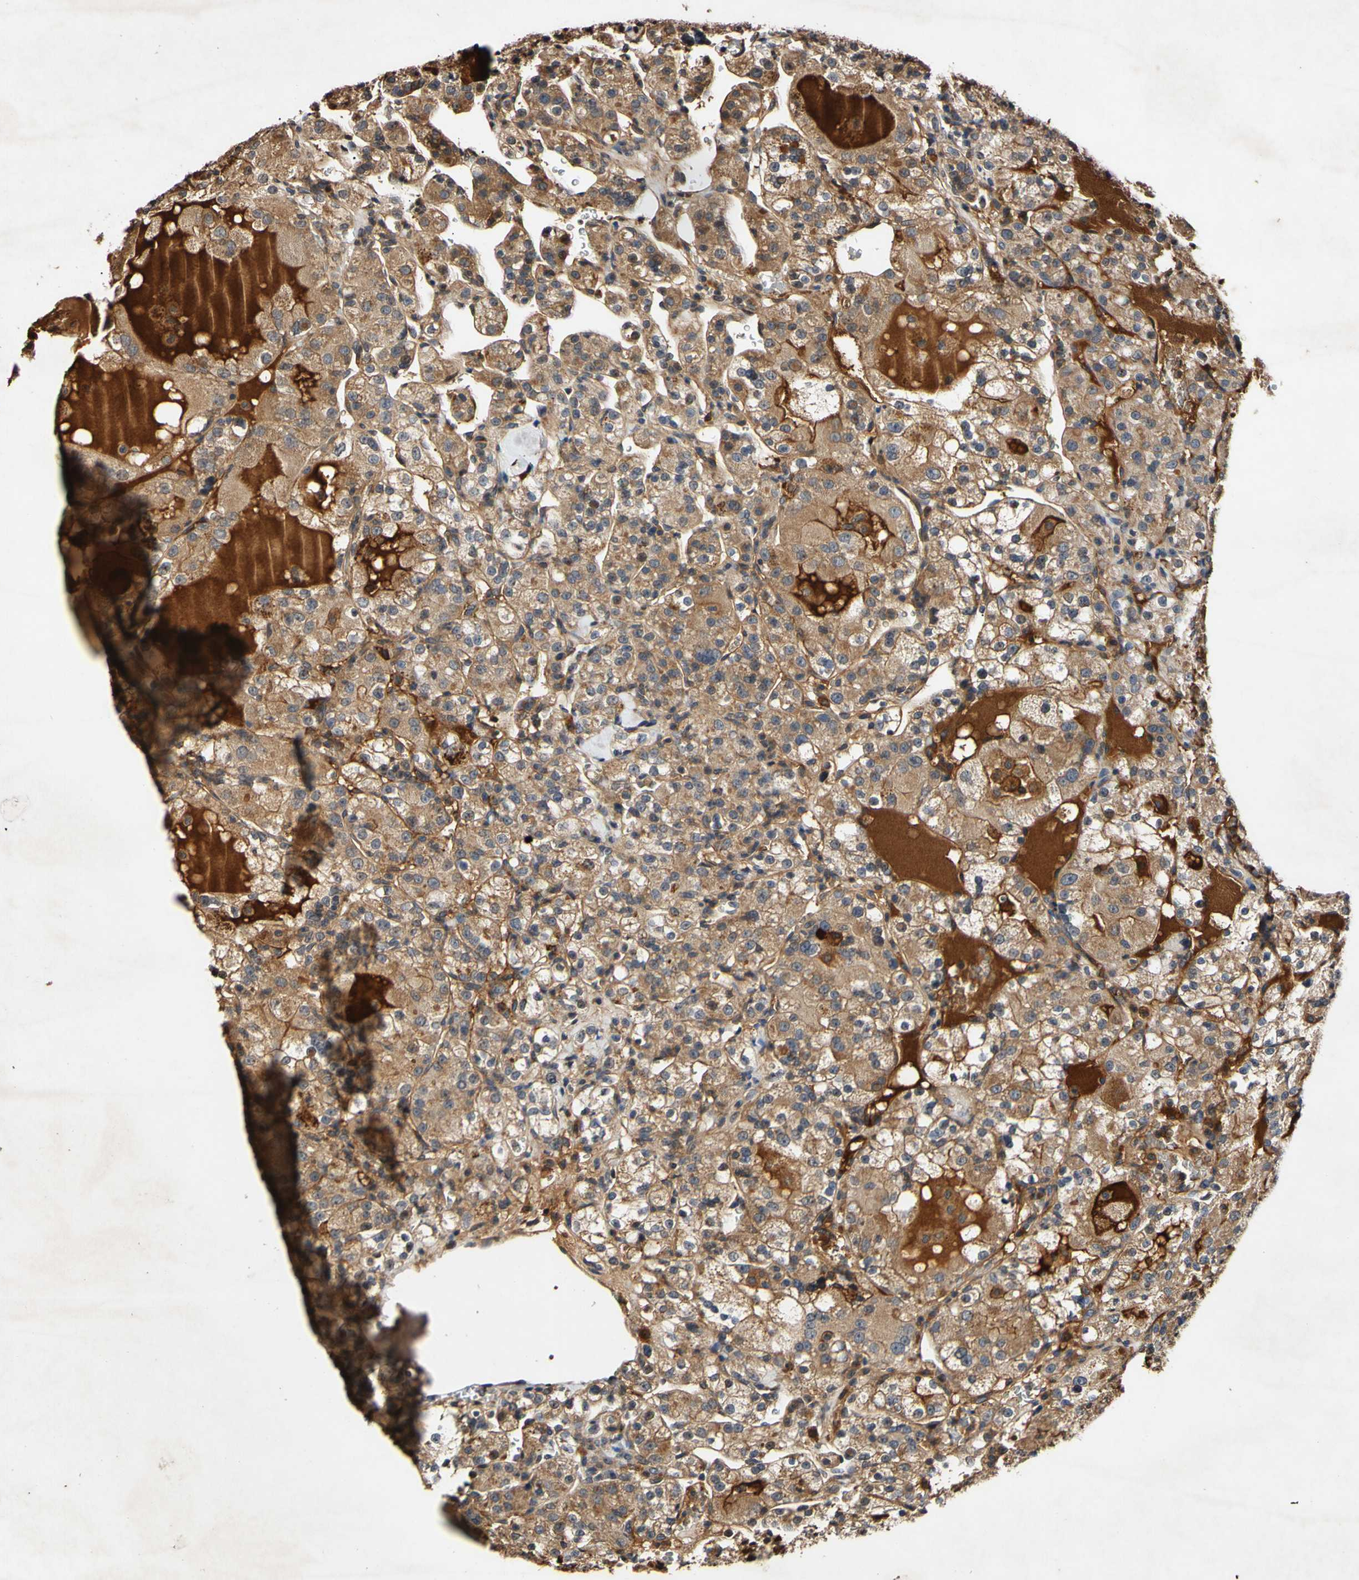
{"staining": {"intensity": "moderate", "quantity": ">75%", "location": "cytoplasmic/membranous"}, "tissue": "renal cancer", "cell_type": "Tumor cells", "image_type": "cancer", "snomed": [{"axis": "morphology", "description": "Normal tissue, NOS"}, {"axis": "morphology", "description": "Adenocarcinoma, NOS"}, {"axis": "topography", "description": "Kidney"}], "caption": "Immunohistochemistry (IHC) of human renal cancer (adenocarcinoma) exhibits medium levels of moderate cytoplasmic/membranous staining in approximately >75% of tumor cells. The staining was performed using DAB (3,3'-diaminobenzidine) to visualize the protein expression in brown, while the nuclei were stained in blue with hematoxylin (Magnification: 20x).", "gene": "PLAT", "patient": {"sex": "male", "age": 61}}